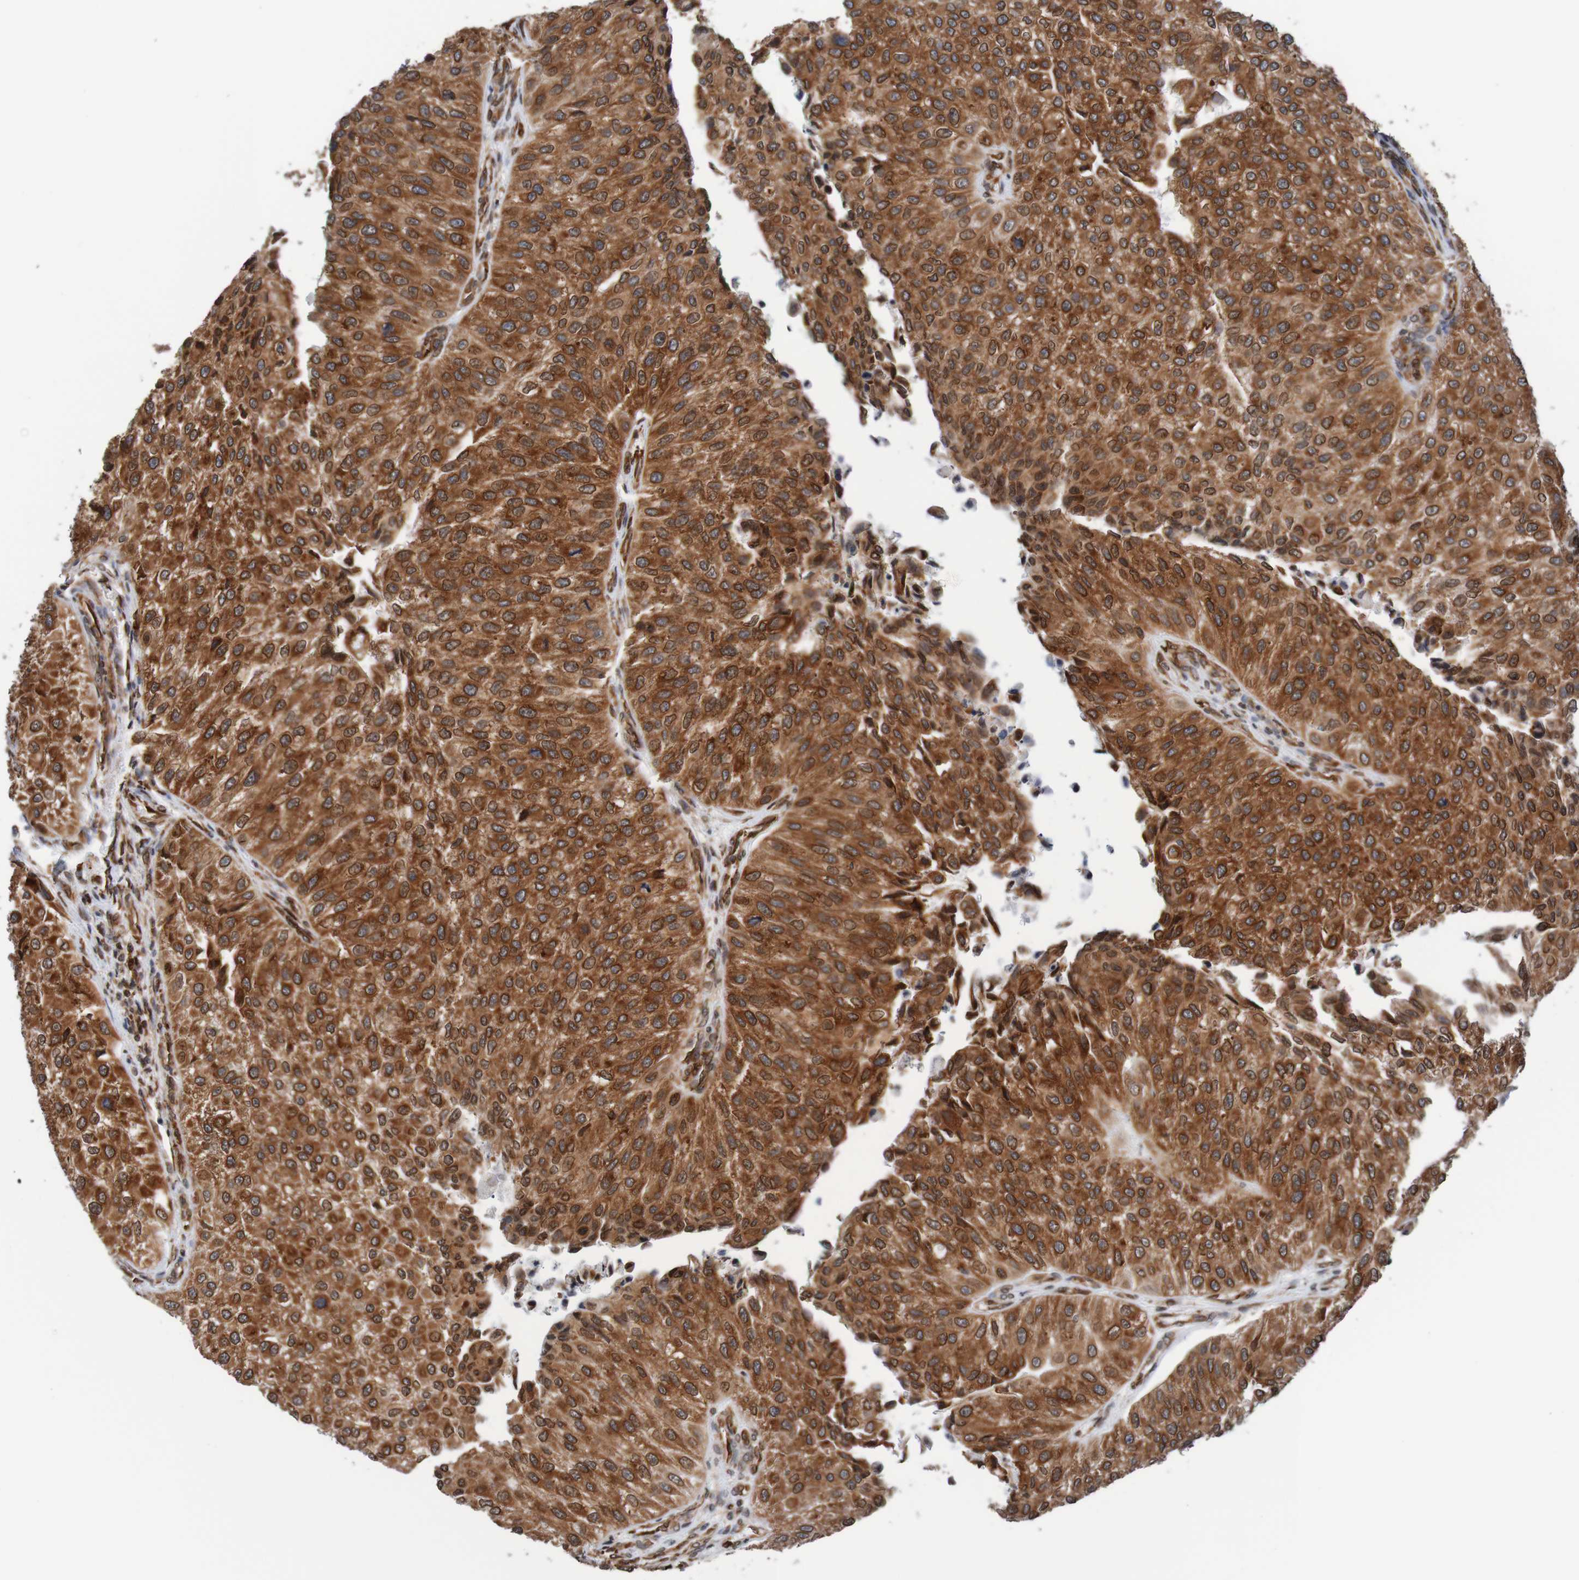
{"staining": {"intensity": "strong", "quantity": ">75%", "location": "cytoplasmic/membranous,nuclear"}, "tissue": "urothelial cancer", "cell_type": "Tumor cells", "image_type": "cancer", "snomed": [{"axis": "morphology", "description": "Urothelial carcinoma, High grade"}, {"axis": "topography", "description": "Kidney"}, {"axis": "topography", "description": "Urinary bladder"}], "caption": "Protein expression analysis of high-grade urothelial carcinoma displays strong cytoplasmic/membranous and nuclear positivity in approximately >75% of tumor cells. The staining is performed using DAB brown chromogen to label protein expression. The nuclei are counter-stained blue using hematoxylin.", "gene": "TMEM109", "patient": {"sex": "male", "age": 77}}